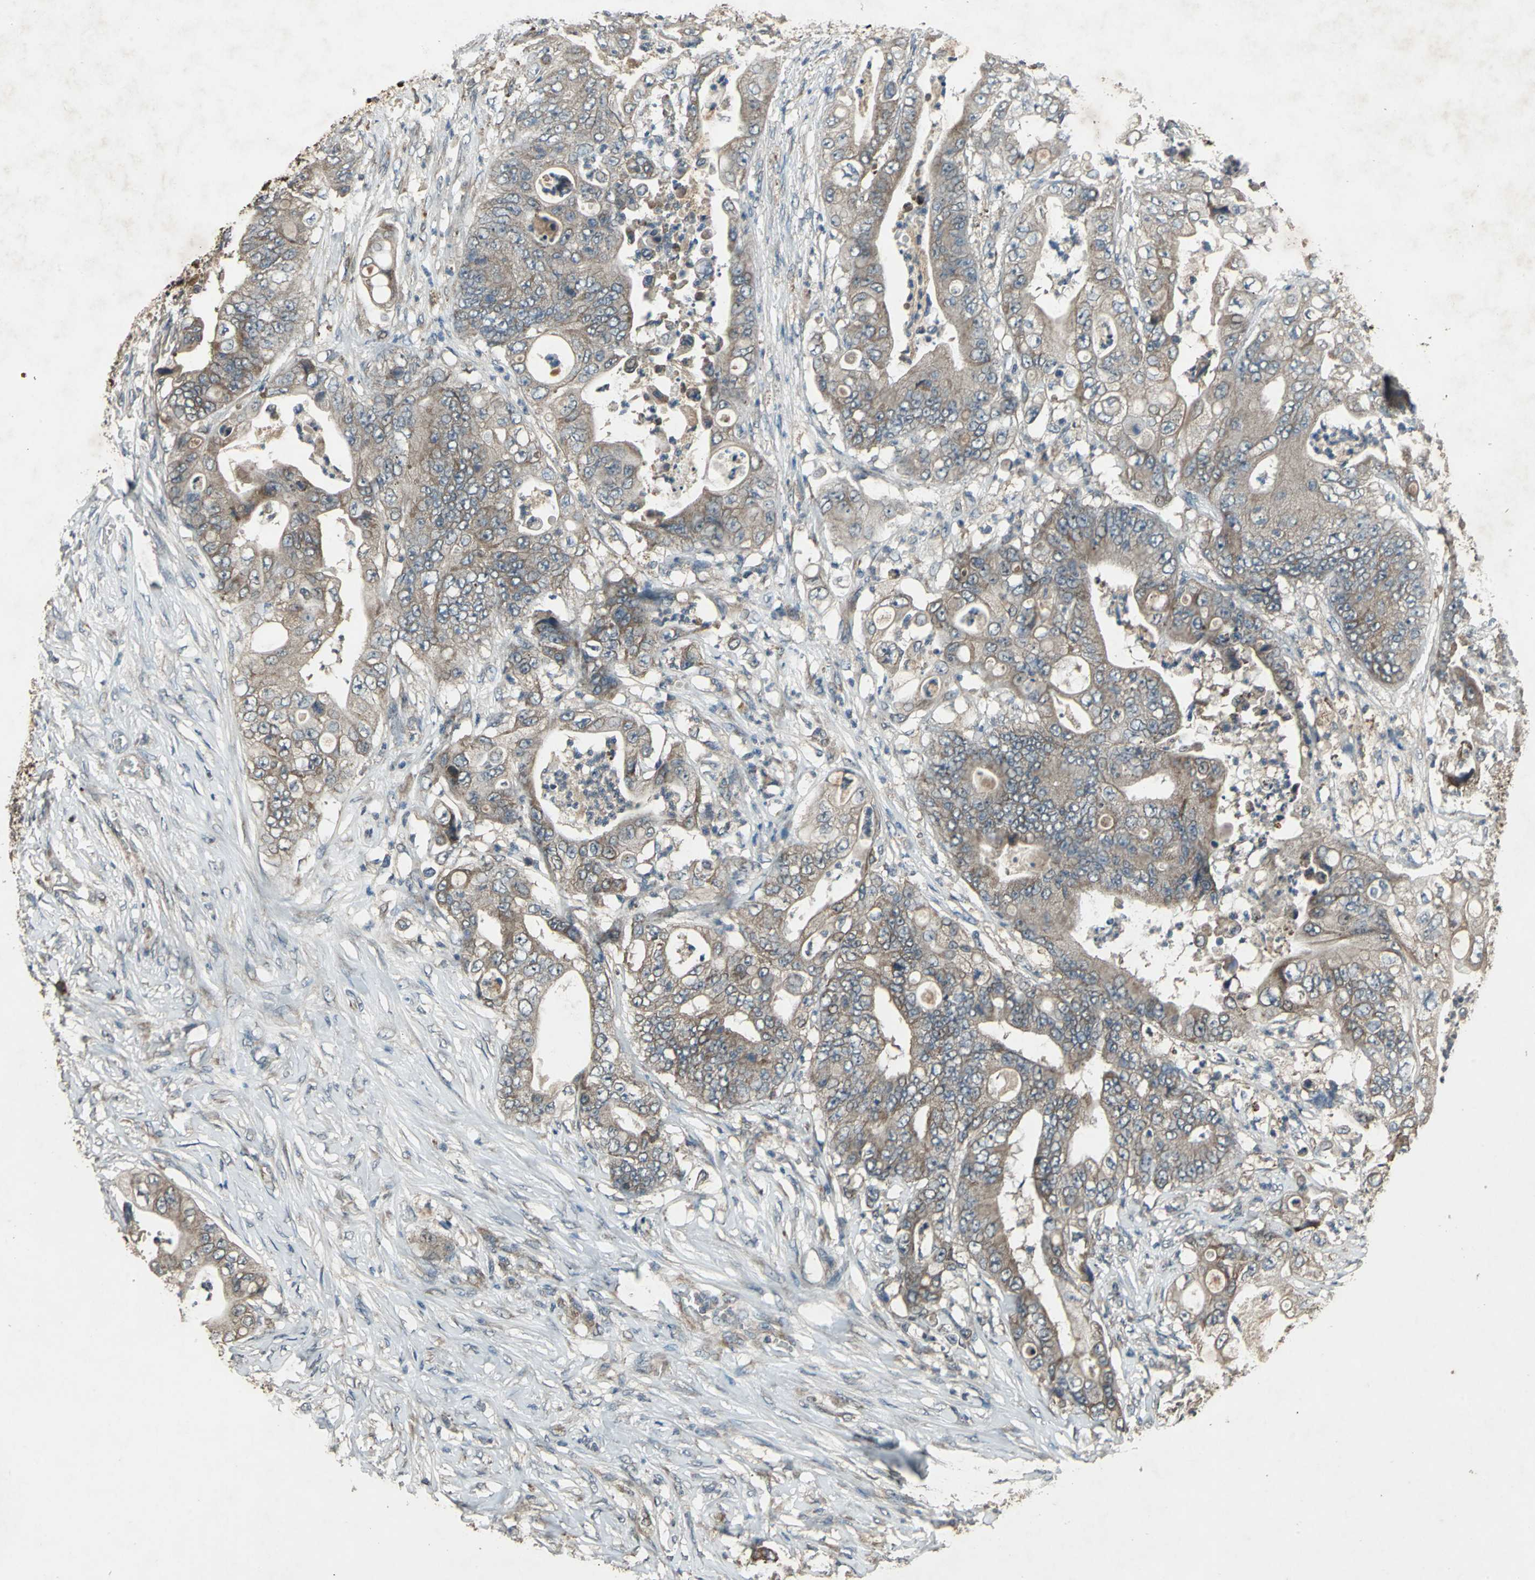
{"staining": {"intensity": "moderate", "quantity": "25%-75%", "location": "cytoplasmic/membranous"}, "tissue": "stomach cancer", "cell_type": "Tumor cells", "image_type": "cancer", "snomed": [{"axis": "morphology", "description": "Adenocarcinoma, NOS"}, {"axis": "topography", "description": "Stomach"}], "caption": "Human stomach cancer stained for a protein (brown) shows moderate cytoplasmic/membranous positive staining in approximately 25%-75% of tumor cells.", "gene": "SEPTIN4", "patient": {"sex": "female", "age": 73}}